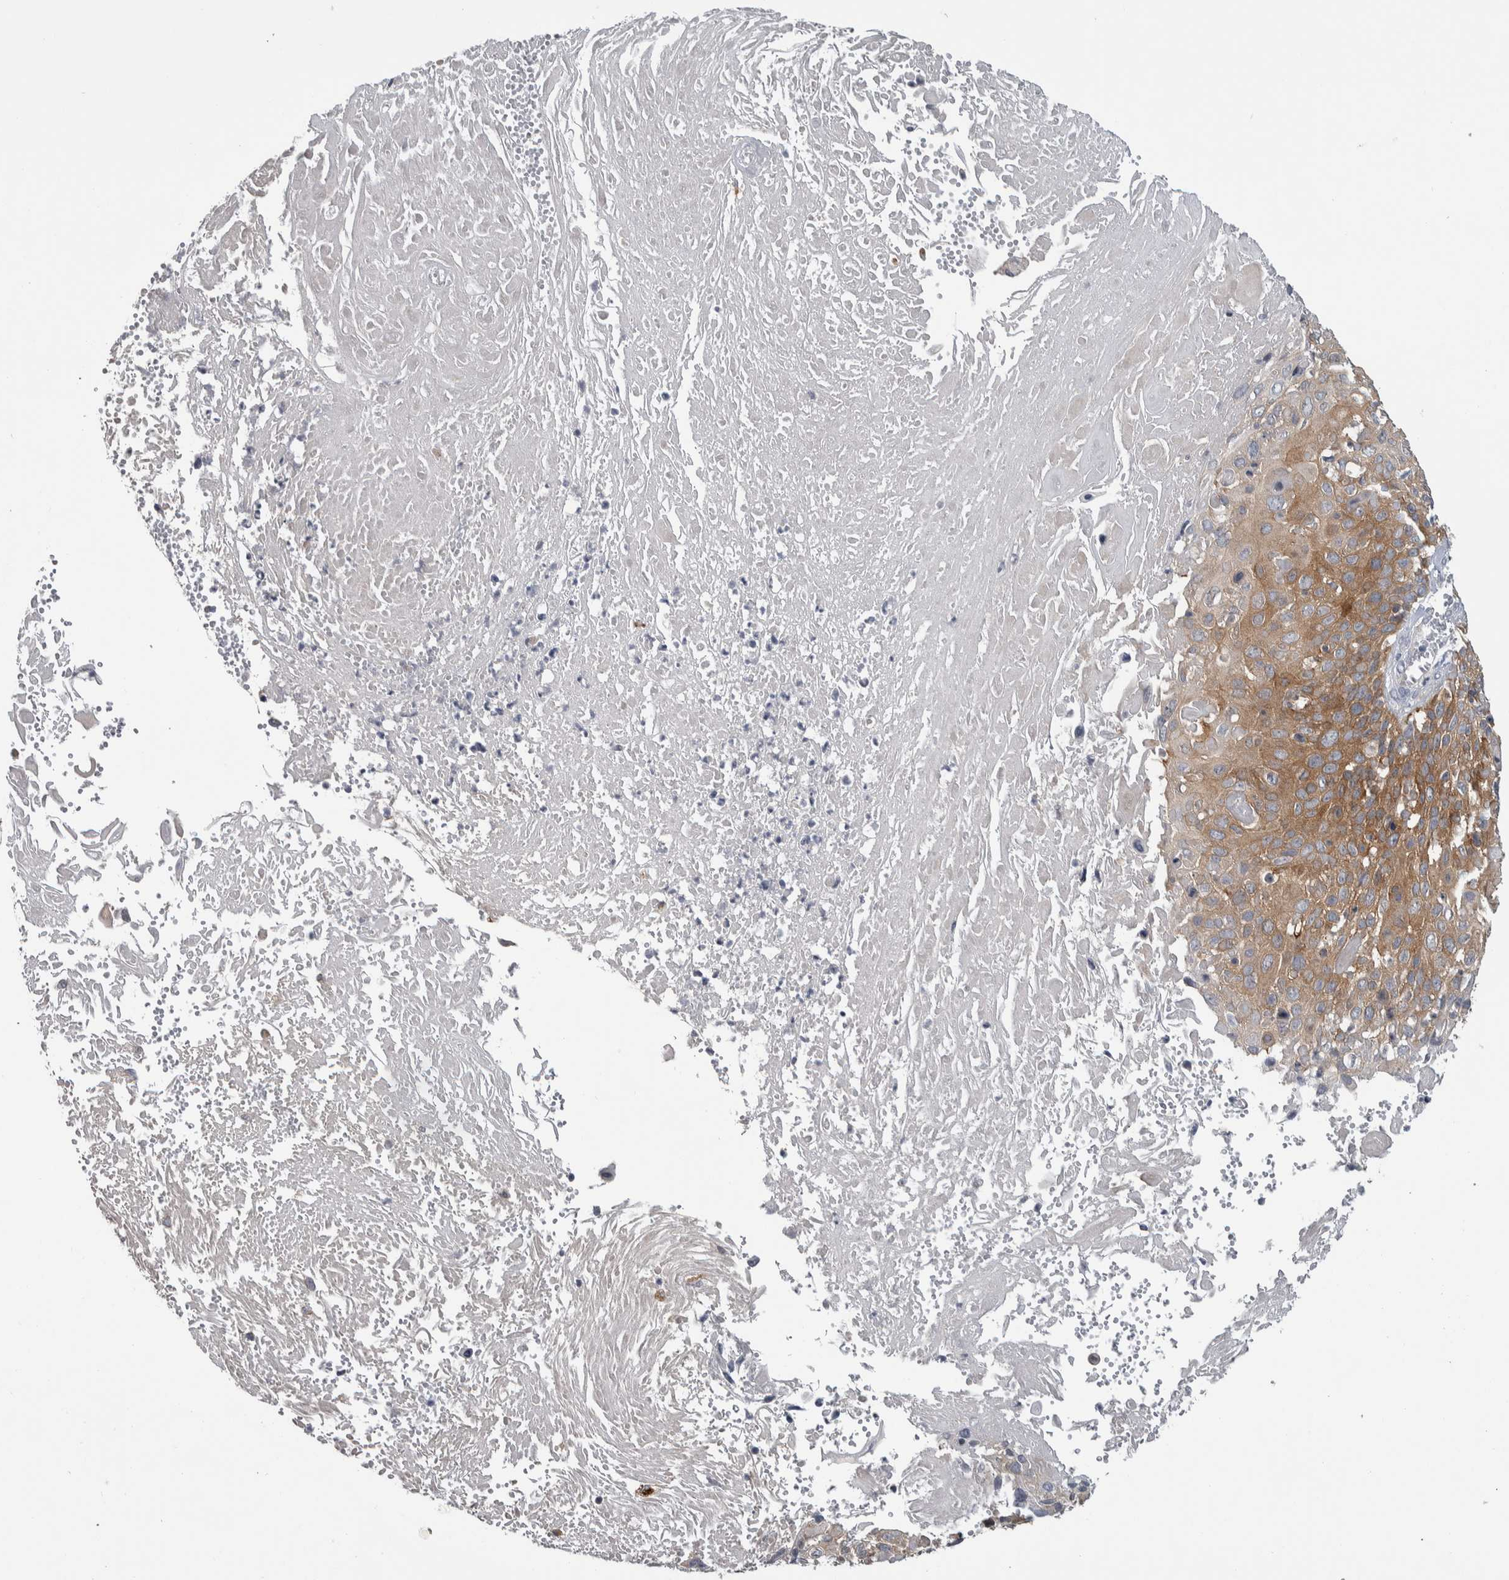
{"staining": {"intensity": "moderate", "quantity": ">75%", "location": "cytoplasmic/membranous"}, "tissue": "cervical cancer", "cell_type": "Tumor cells", "image_type": "cancer", "snomed": [{"axis": "morphology", "description": "Squamous cell carcinoma, NOS"}, {"axis": "topography", "description": "Cervix"}], "caption": "Protein analysis of cervical cancer (squamous cell carcinoma) tissue demonstrates moderate cytoplasmic/membranous expression in approximately >75% of tumor cells. The staining was performed using DAB (3,3'-diaminobenzidine), with brown indicating positive protein expression. Nuclei are stained blue with hematoxylin.", "gene": "FAM83G", "patient": {"sex": "female", "age": 74}}